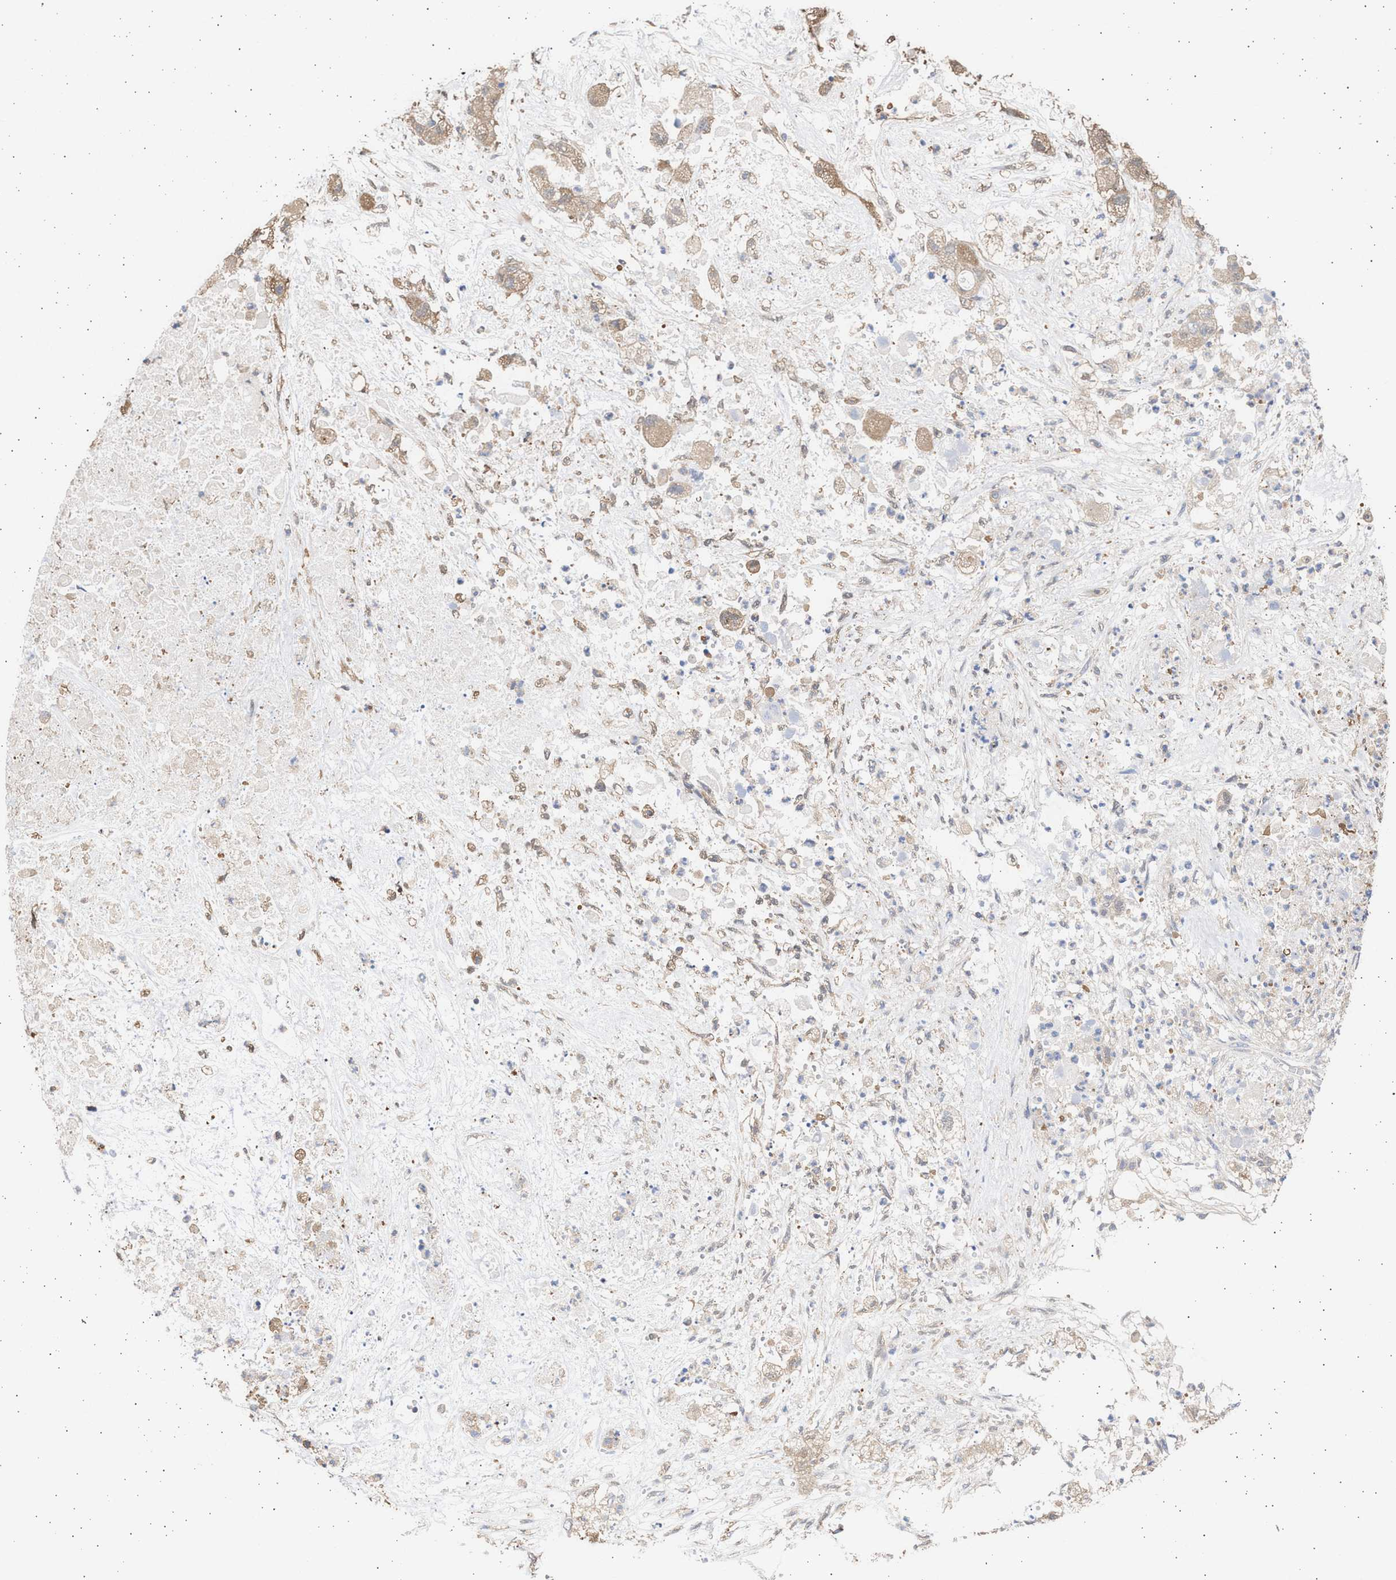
{"staining": {"intensity": "weak", "quantity": ">75%", "location": "cytoplasmic/membranous"}, "tissue": "pancreatic cancer", "cell_type": "Tumor cells", "image_type": "cancer", "snomed": [{"axis": "morphology", "description": "Adenocarcinoma, NOS"}, {"axis": "topography", "description": "Pancreas"}], "caption": "Weak cytoplasmic/membranous expression is seen in approximately >75% of tumor cells in pancreatic cancer. (Brightfield microscopy of DAB IHC at high magnification).", "gene": "ALDOC", "patient": {"sex": "female", "age": 78}}